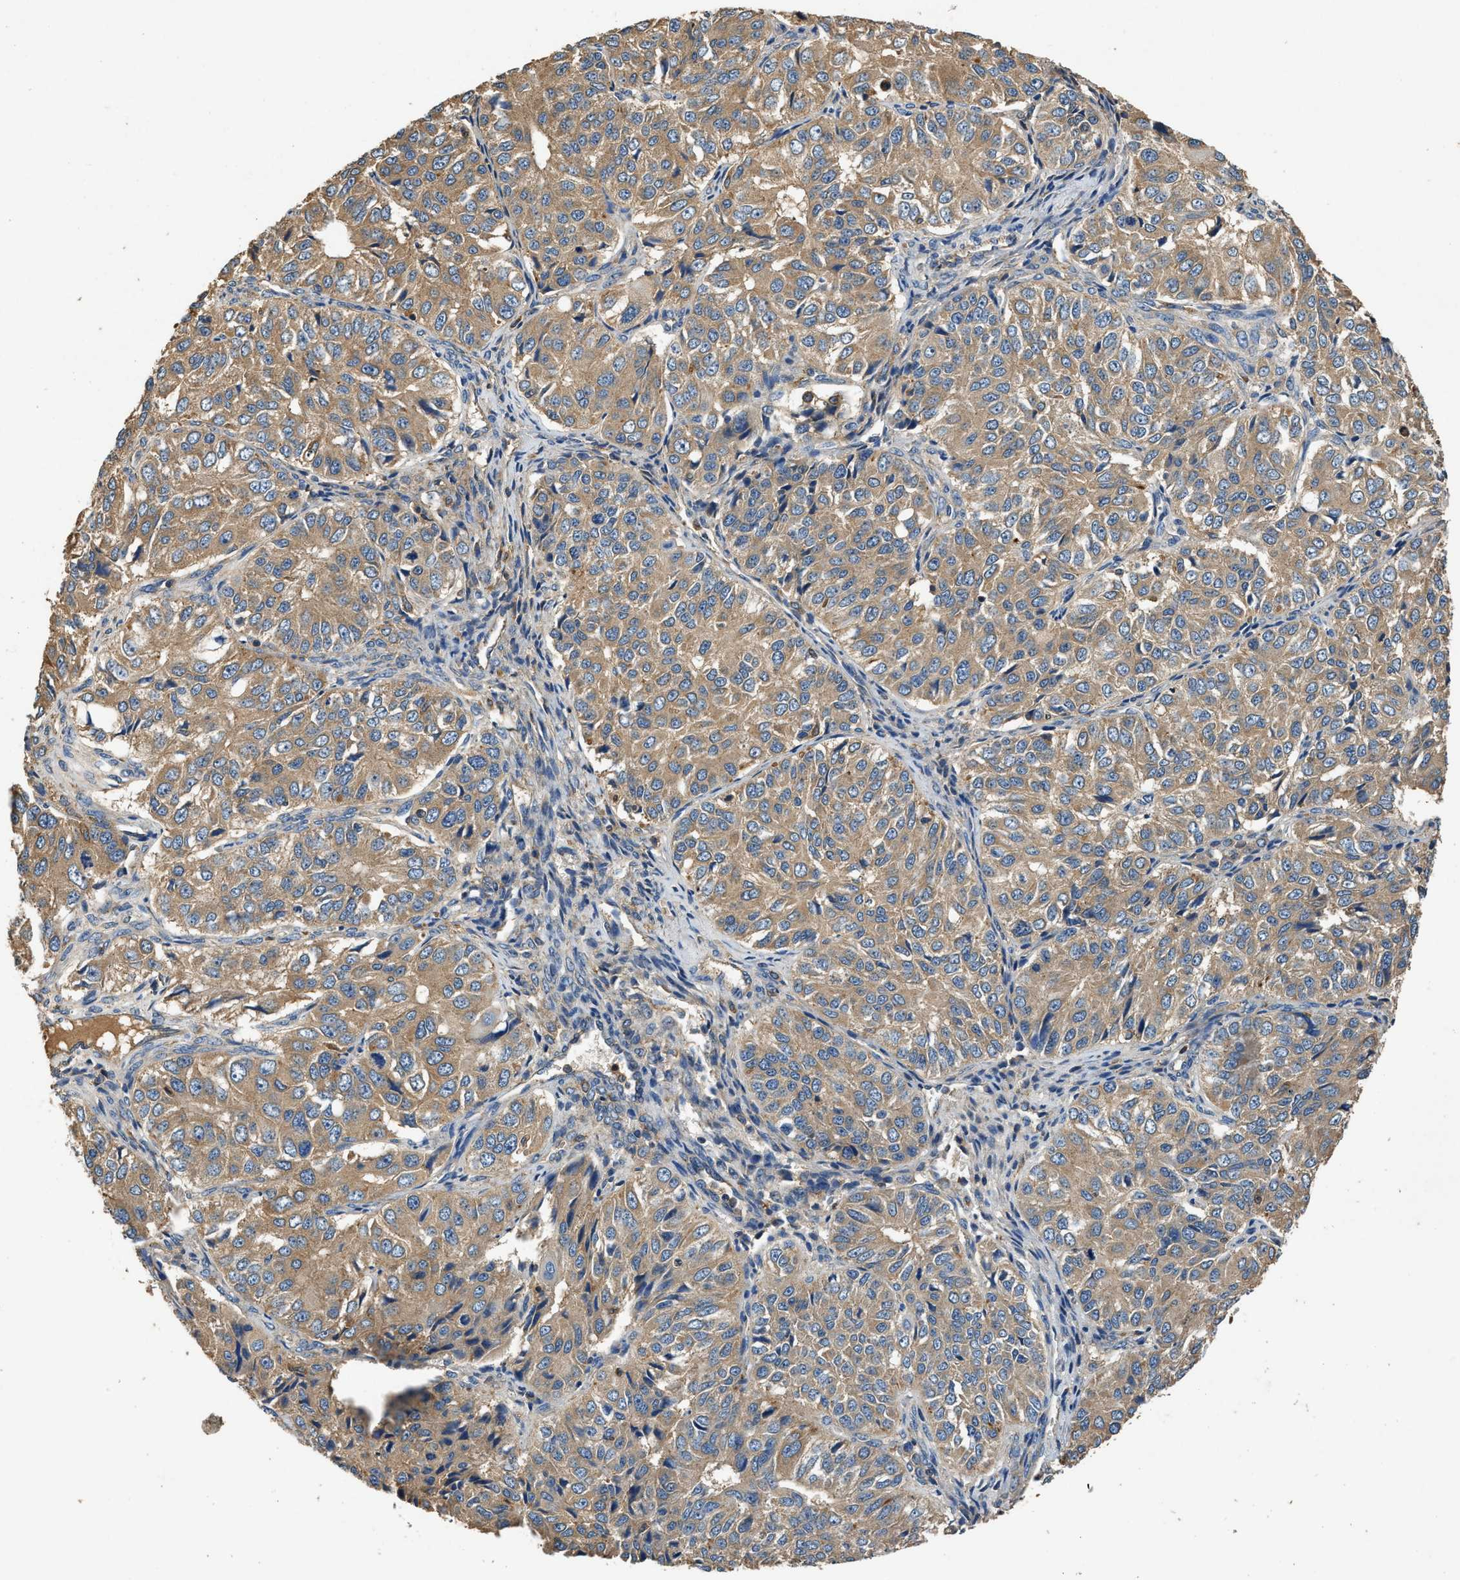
{"staining": {"intensity": "moderate", "quantity": ">75%", "location": "cytoplasmic/membranous"}, "tissue": "ovarian cancer", "cell_type": "Tumor cells", "image_type": "cancer", "snomed": [{"axis": "morphology", "description": "Carcinoma, endometroid"}, {"axis": "topography", "description": "Ovary"}], "caption": "Protein expression analysis of ovarian endometroid carcinoma shows moderate cytoplasmic/membranous expression in about >75% of tumor cells.", "gene": "BLOC1S1", "patient": {"sex": "female", "age": 51}}